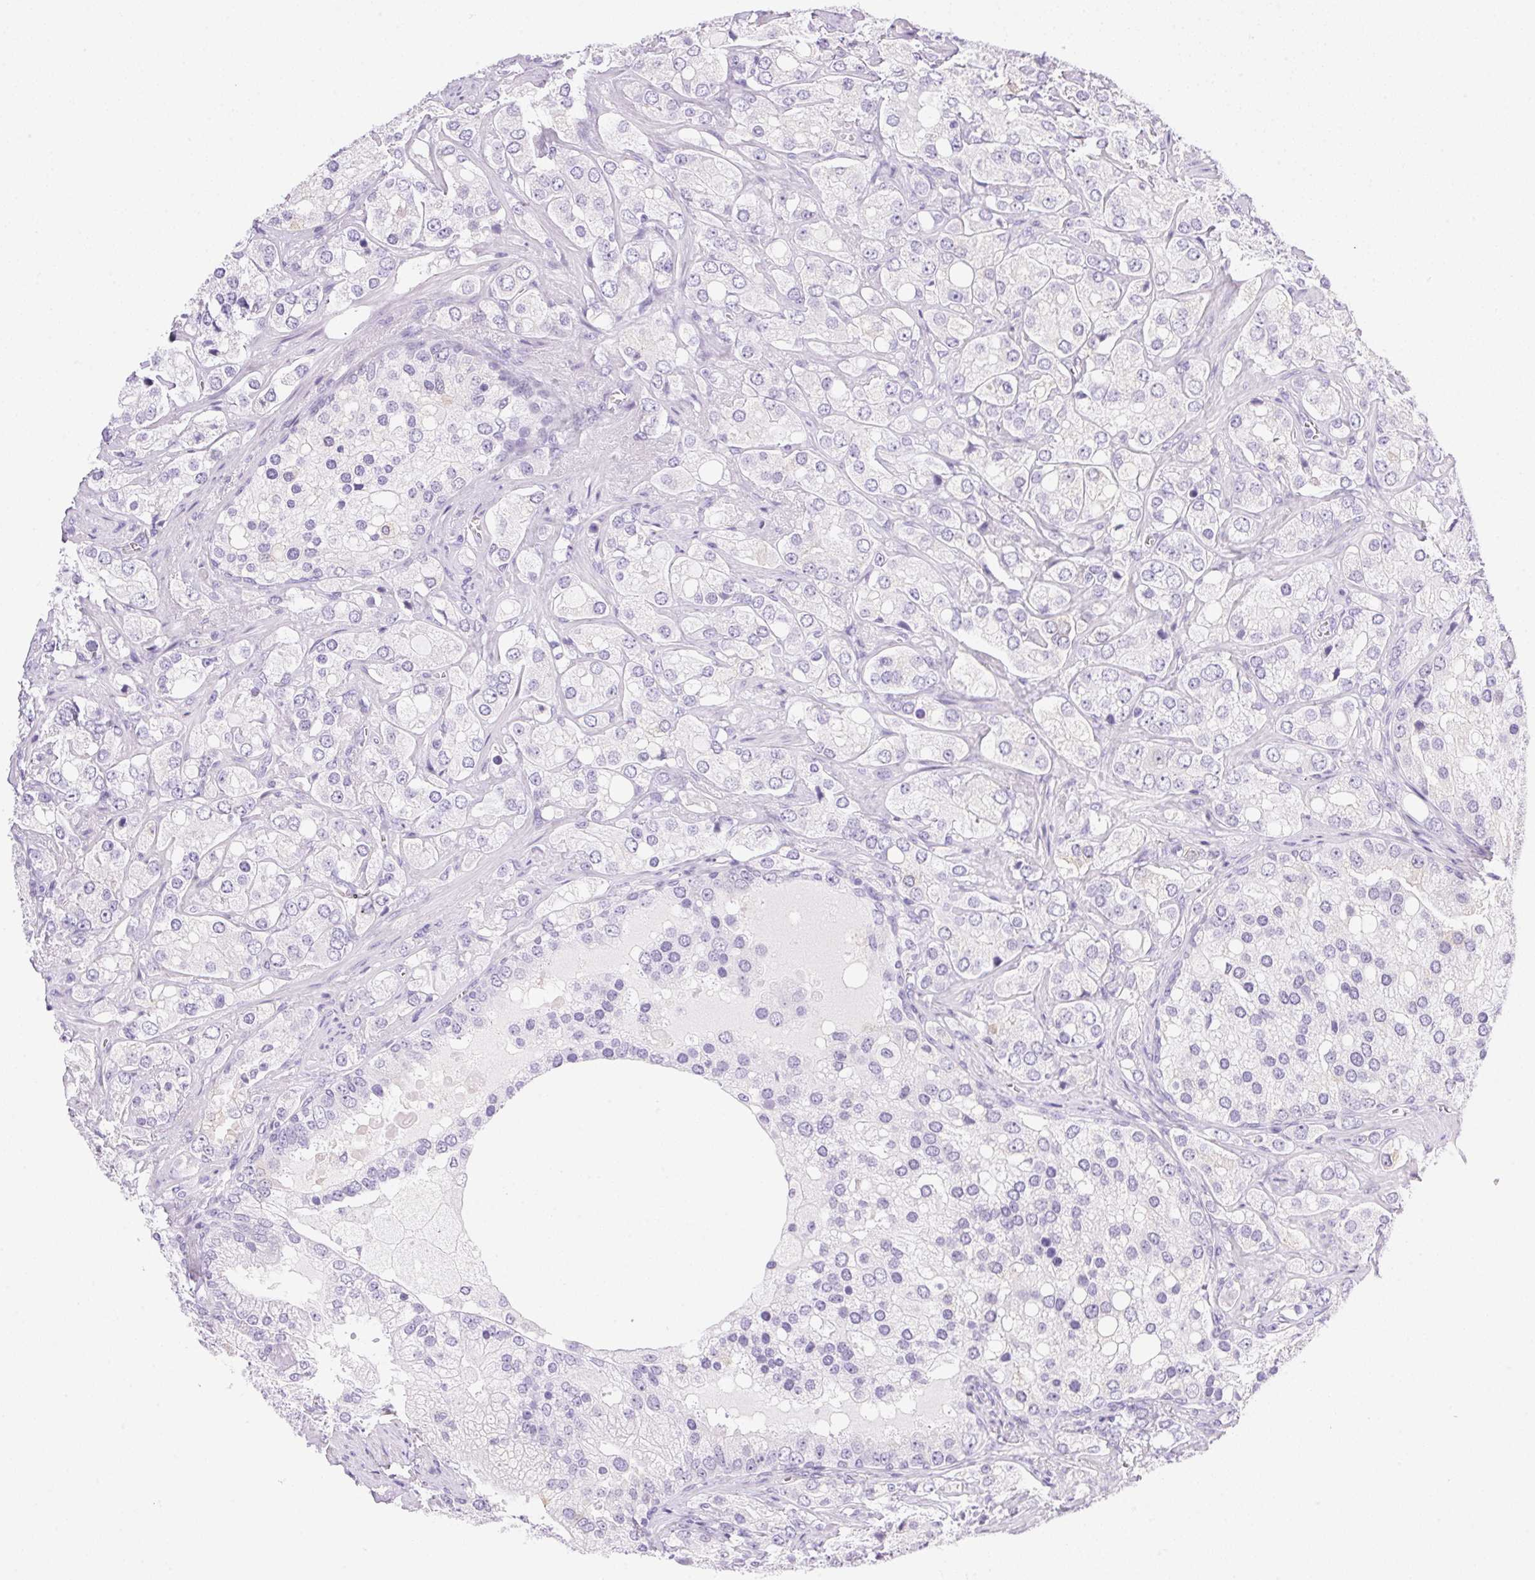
{"staining": {"intensity": "negative", "quantity": "none", "location": "none"}, "tissue": "prostate cancer", "cell_type": "Tumor cells", "image_type": "cancer", "snomed": [{"axis": "morphology", "description": "Adenocarcinoma, High grade"}, {"axis": "topography", "description": "Prostate"}], "caption": "Tumor cells show no significant protein positivity in prostate cancer.", "gene": "DHCR24", "patient": {"sex": "male", "age": 67}}